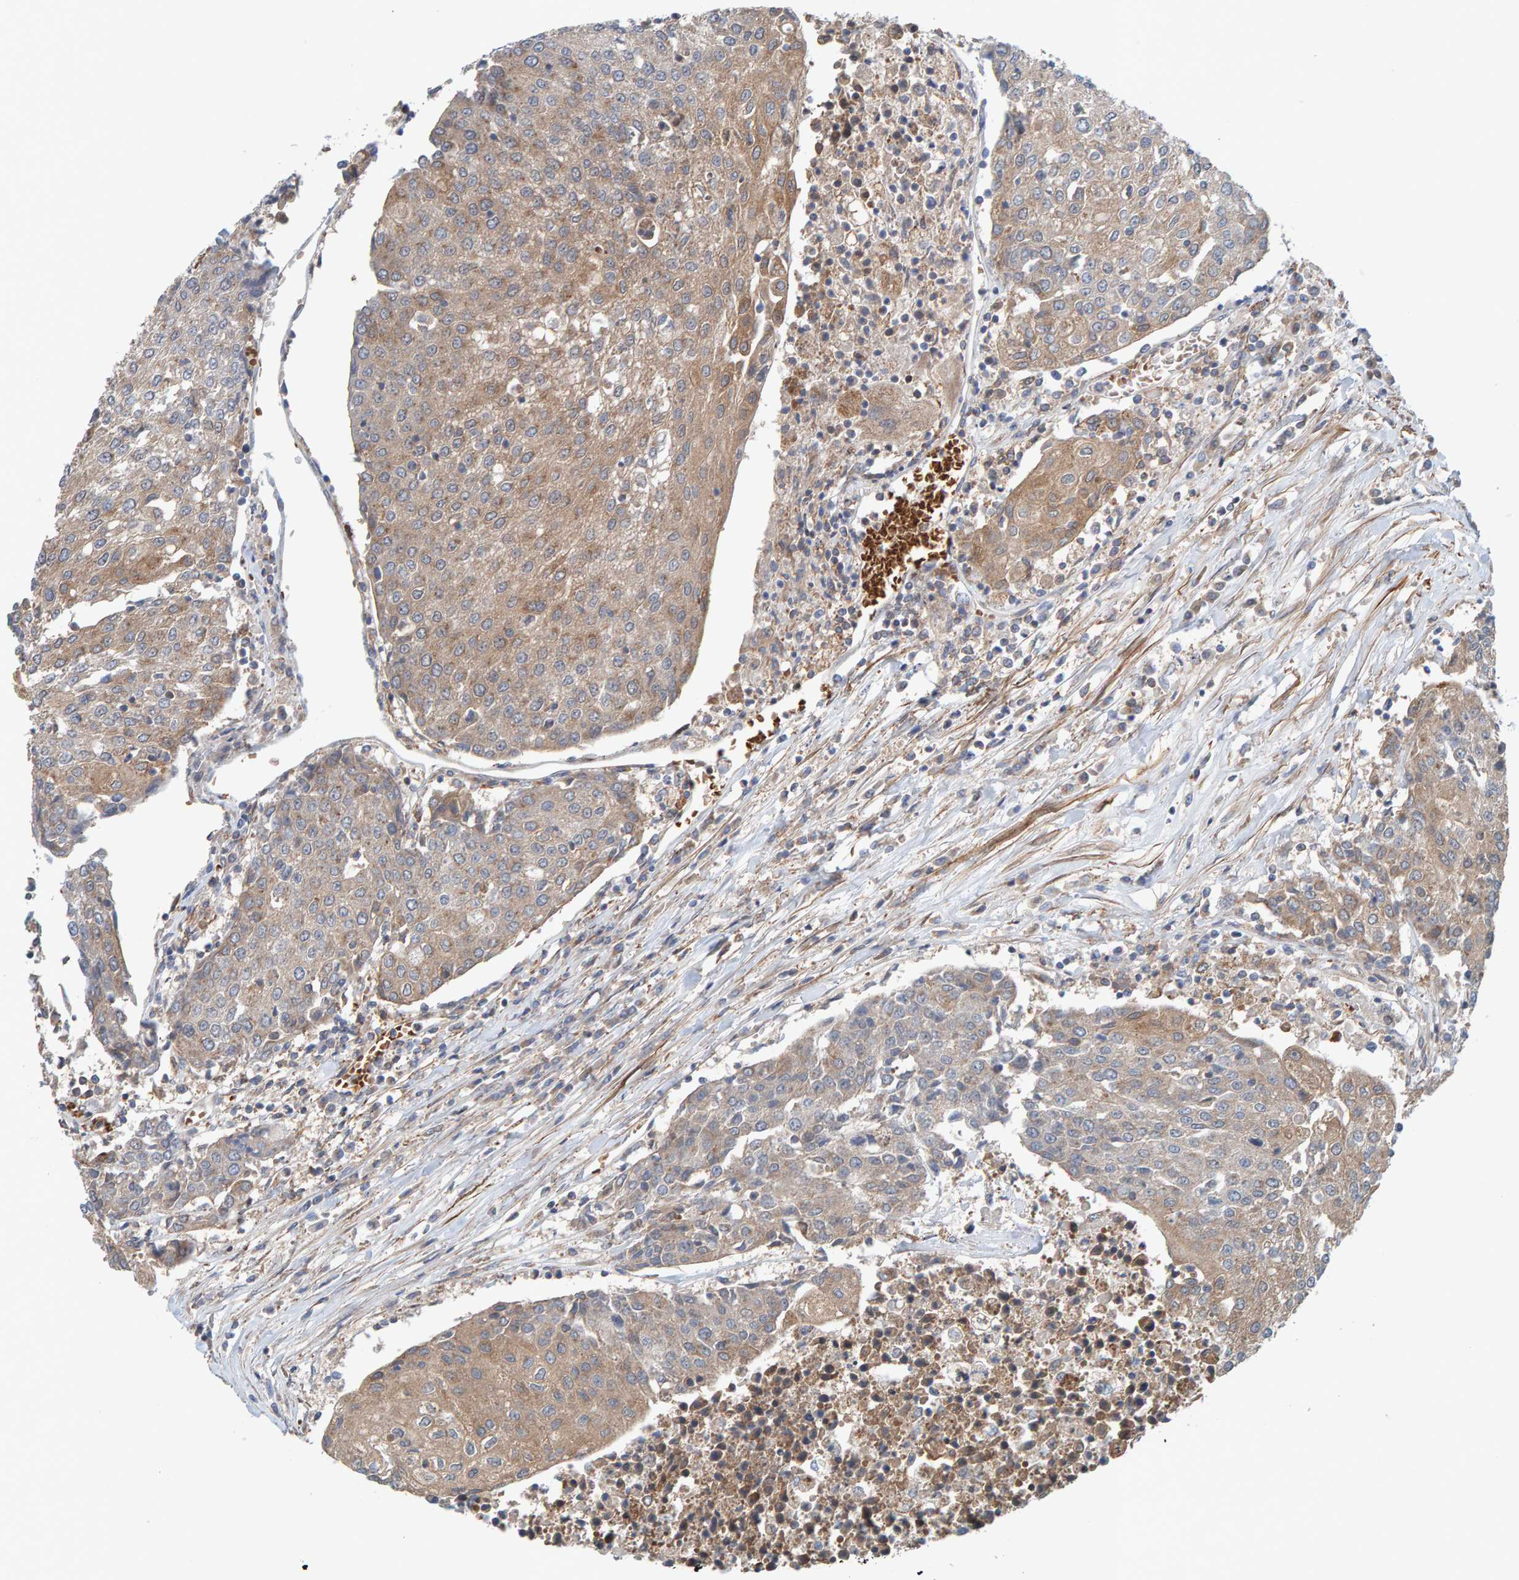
{"staining": {"intensity": "moderate", "quantity": "25%-75%", "location": "cytoplasmic/membranous"}, "tissue": "urothelial cancer", "cell_type": "Tumor cells", "image_type": "cancer", "snomed": [{"axis": "morphology", "description": "Urothelial carcinoma, High grade"}, {"axis": "topography", "description": "Urinary bladder"}], "caption": "Brown immunohistochemical staining in urothelial cancer displays moderate cytoplasmic/membranous positivity in about 25%-75% of tumor cells.", "gene": "UBAP1", "patient": {"sex": "female", "age": 85}}